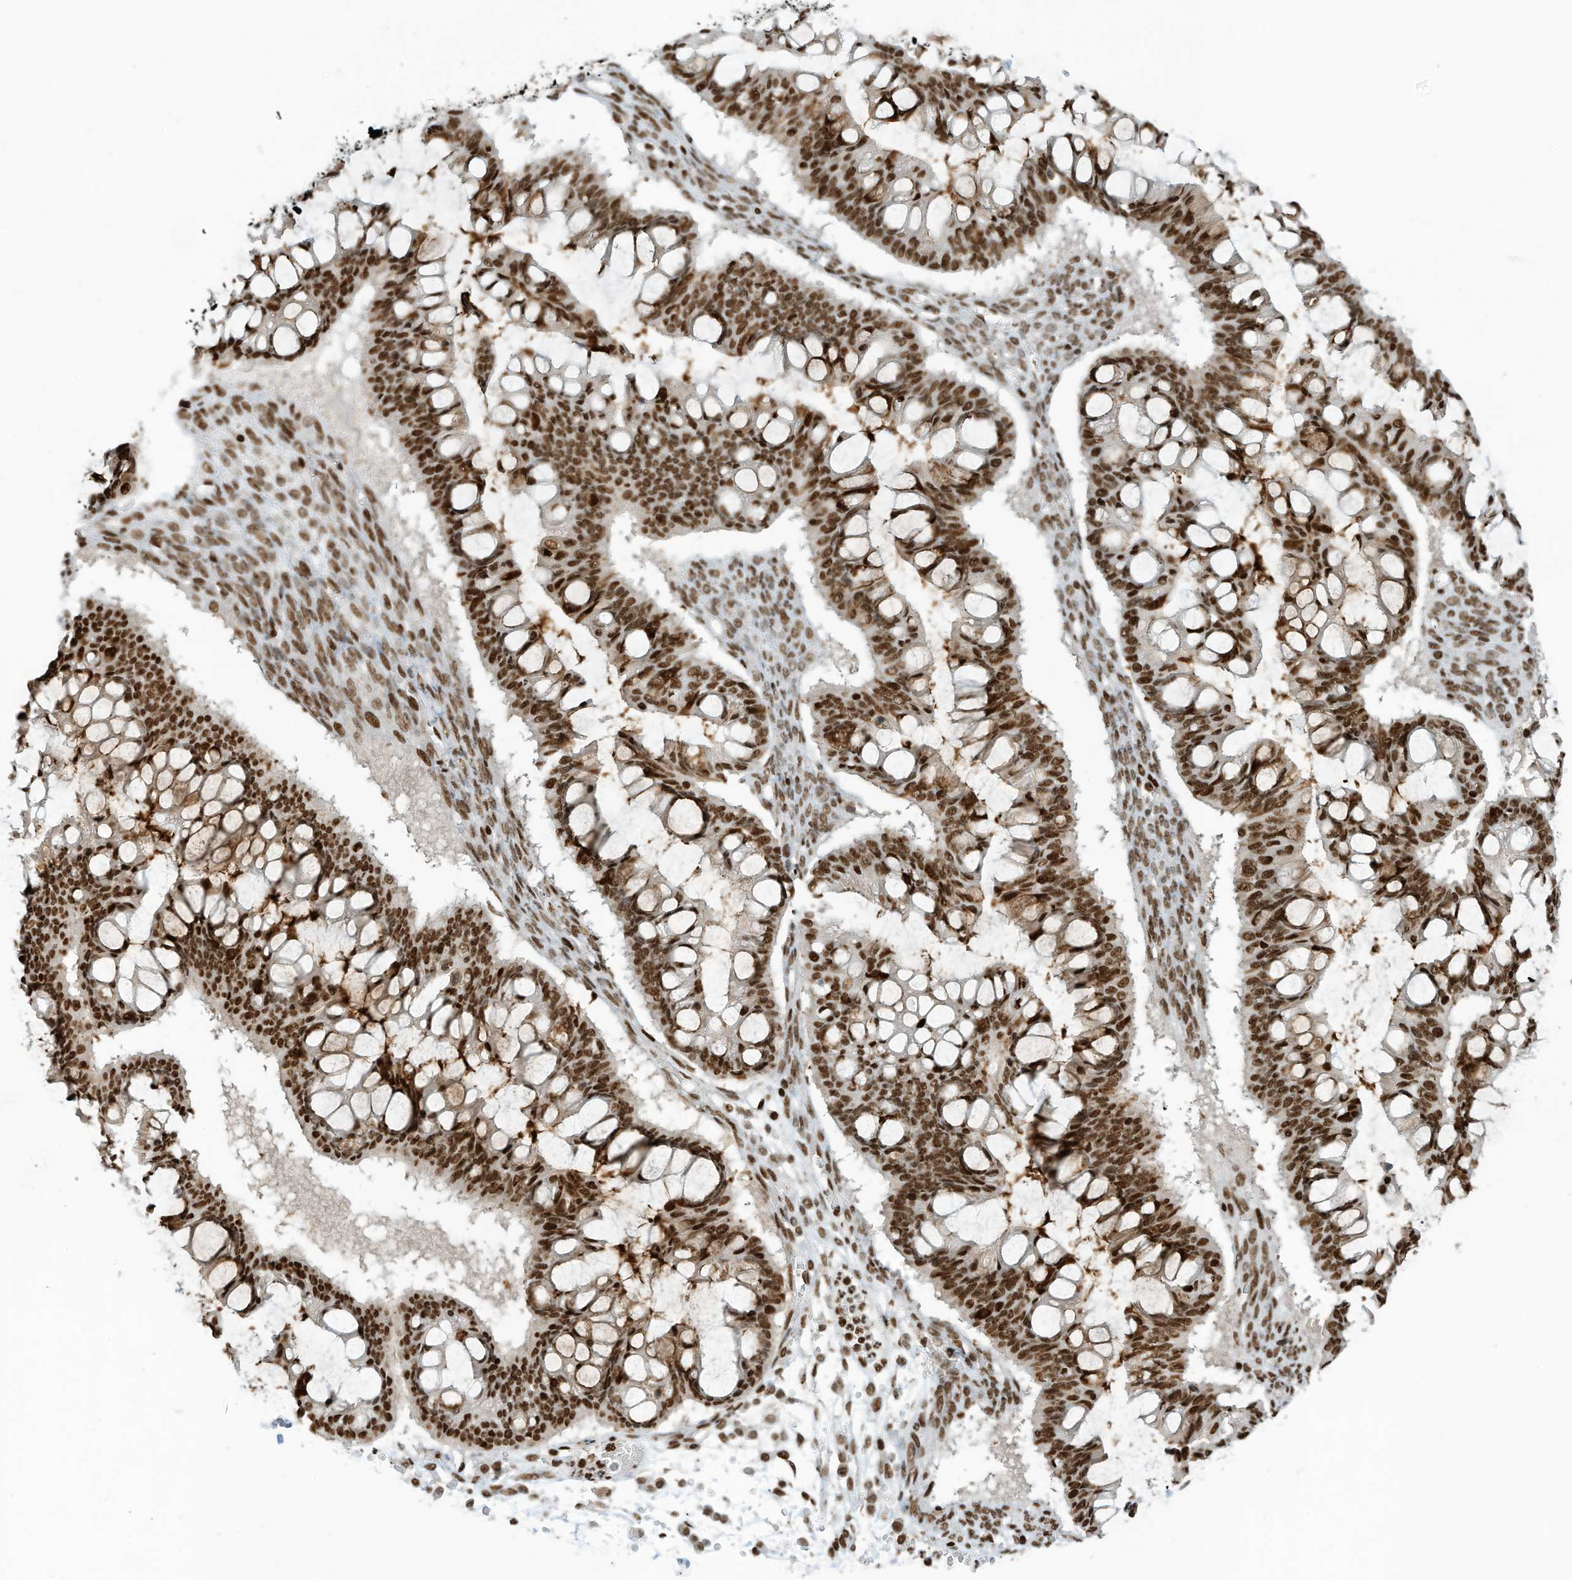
{"staining": {"intensity": "strong", "quantity": ">75%", "location": "nuclear"}, "tissue": "ovarian cancer", "cell_type": "Tumor cells", "image_type": "cancer", "snomed": [{"axis": "morphology", "description": "Cystadenocarcinoma, mucinous, NOS"}, {"axis": "topography", "description": "Ovary"}], "caption": "A micrograph showing strong nuclear positivity in about >75% of tumor cells in ovarian mucinous cystadenocarcinoma, as visualized by brown immunohistochemical staining.", "gene": "SAMD15", "patient": {"sex": "female", "age": 73}}